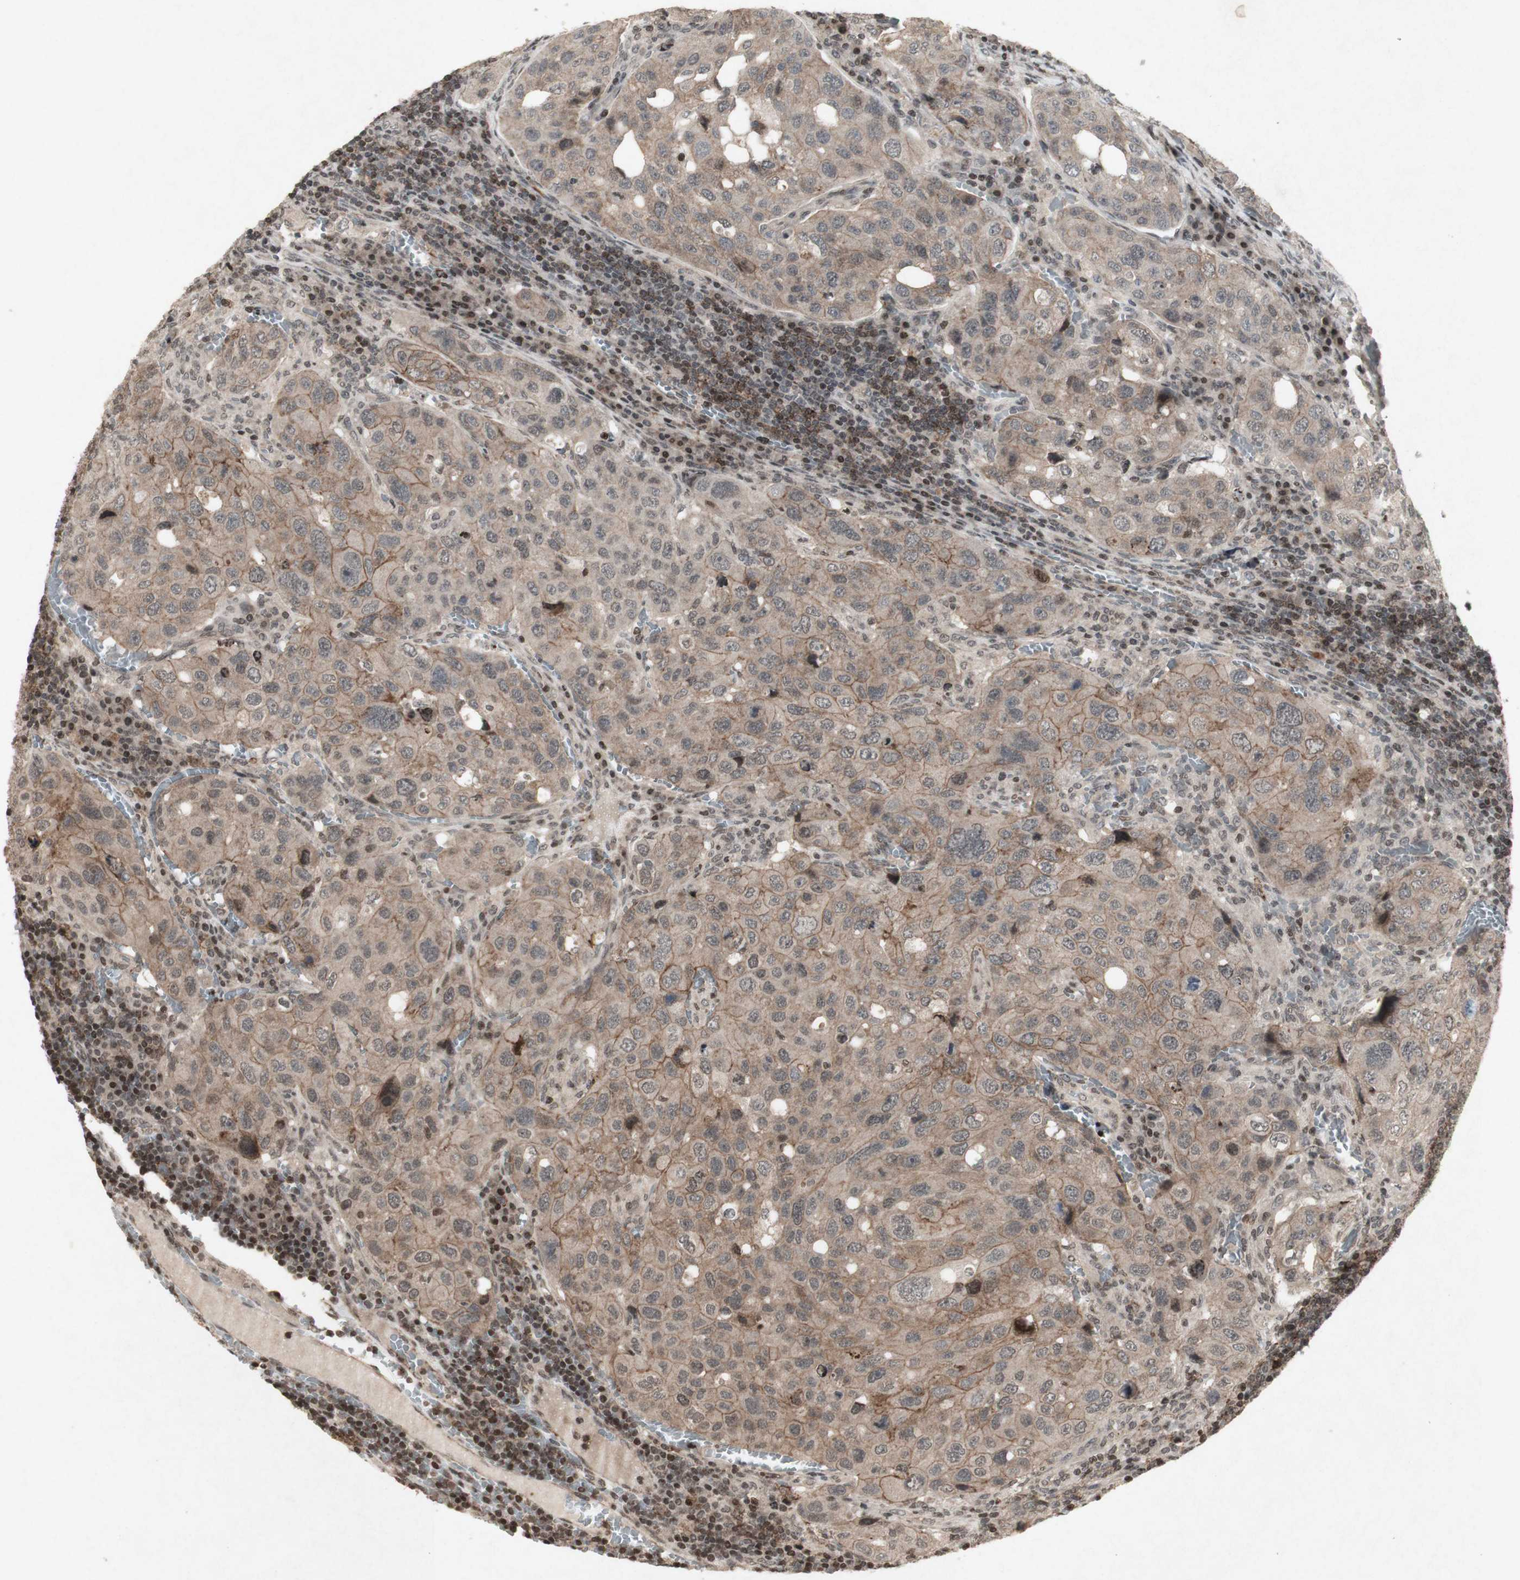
{"staining": {"intensity": "weak", "quantity": ">75%", "location": "cytoplasmic/membranous"}, "tissue": "urothelial cancer", "cell_type": "Tumor cells", "image_type": "cancer", "snomed": [{"axis": "morphology", "description": "Urothelial carcinoma, High grade"}, {"axis": "topography", "description": "Lymph node"}, {"axis": "topography", "description": "Urinary bladder"}], "caption": "Immunohistochemistry photomicrograph of neoplastic tissue: high-grade urothelial carcinoma stained using IHC reveals low levels of weak protein expression localized specifically in the cytoplasmic/membranous of tumor cells, appearing as a cytoplasmic/membranous brown color.", "gene": "PLXNA1", "patient": {"sex": "male", "age": 51}}